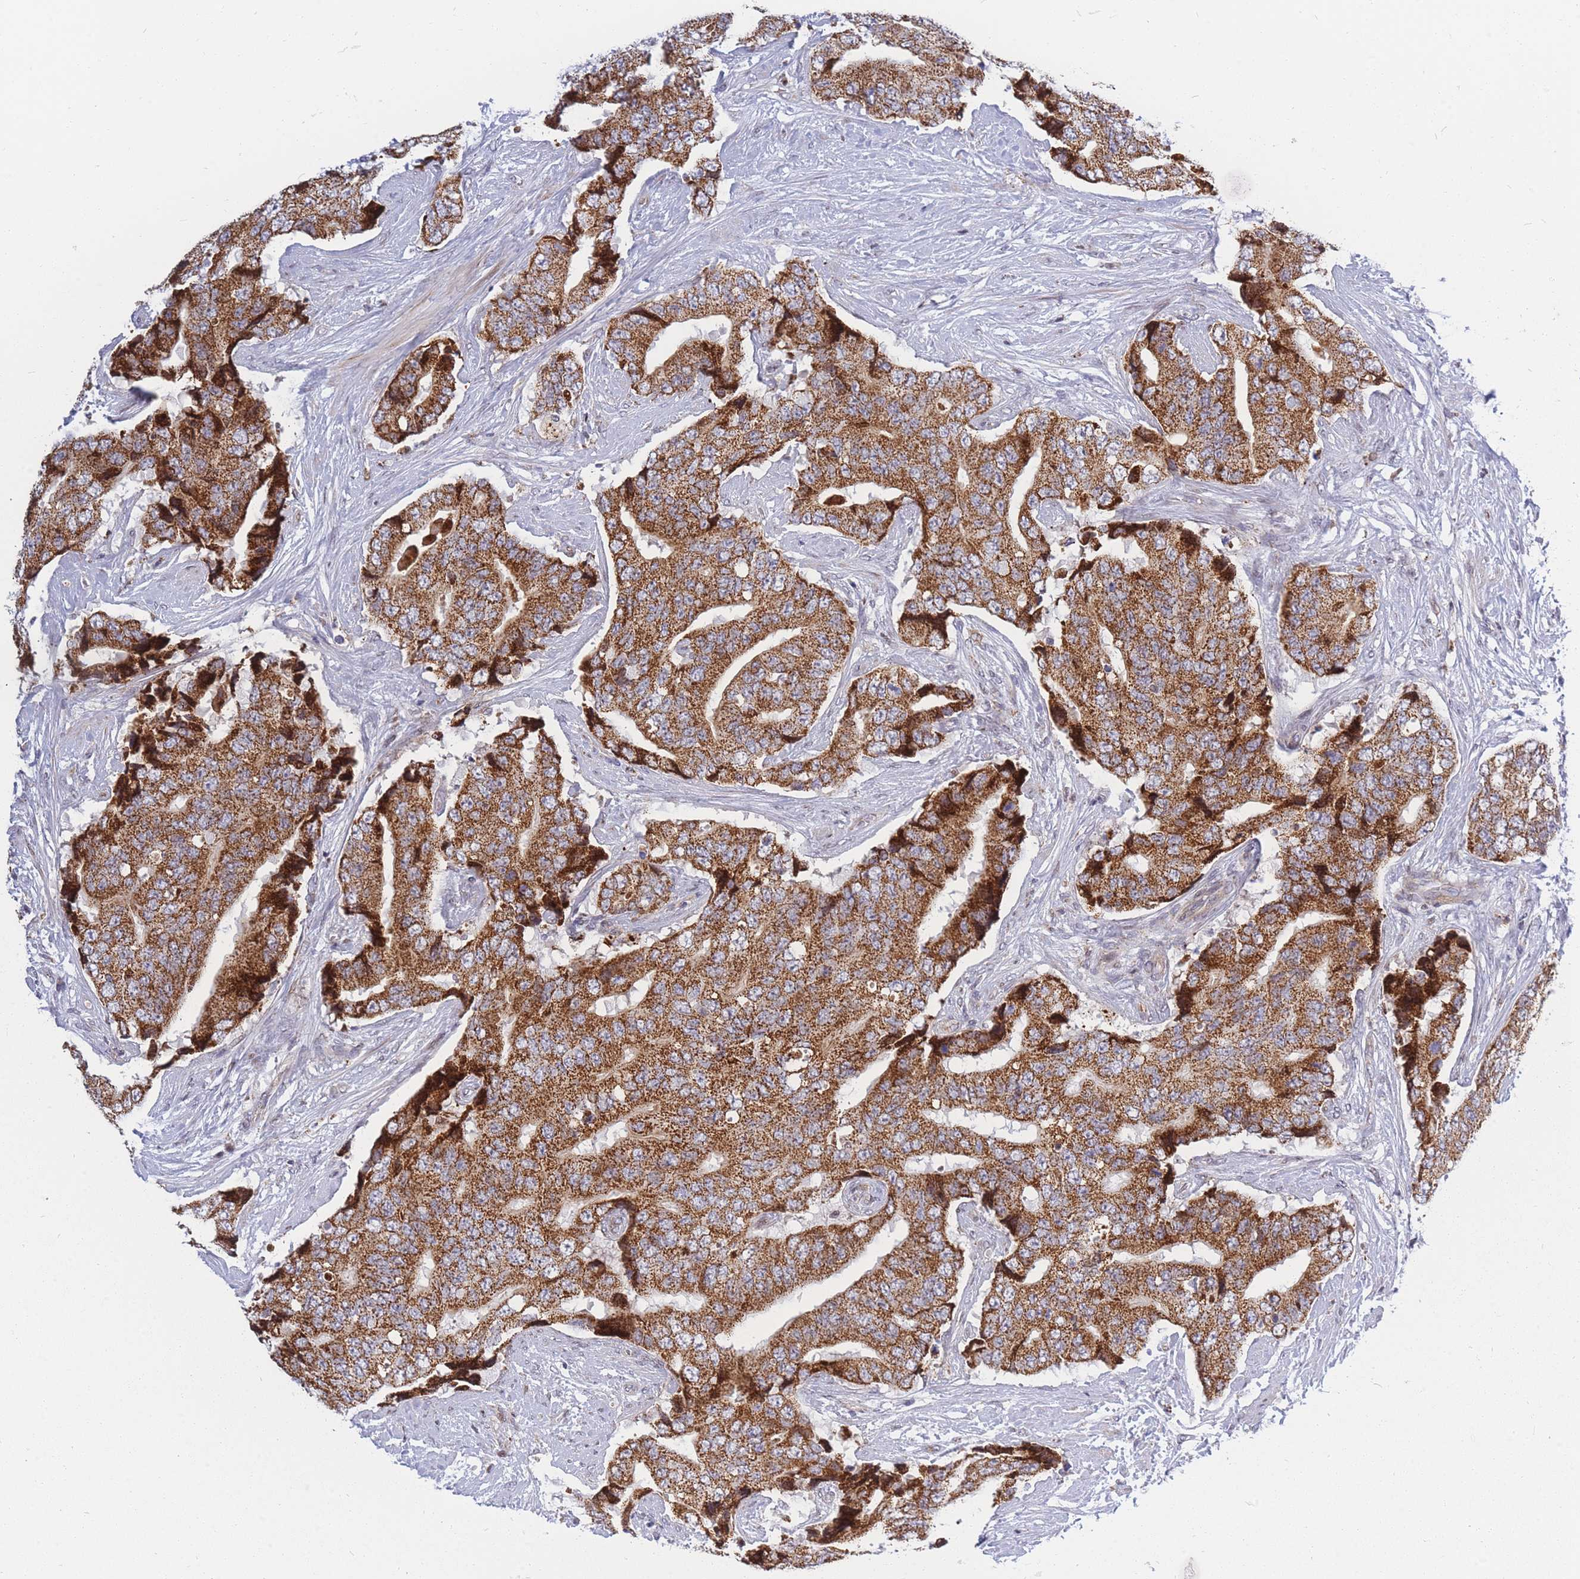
{"staining": {"intensity": "strong", "quantity": ">75%", "location": "cytoplasmic/membranous"}, "tissue": "prostate cancer", "cell_type": "Tumor cells", "image_type": "cancer", "snomed": [{"axis": "morphology", "description": "Adenocarcinoma, High grade"}, {"axis": "topography", "description": "Prostate"}], "caption": "Strong cytoplasmic/membranous positivity is seen in about >75% of tumor cells in prostate high-grade adenocarcinoma.", "gene": "MOB4", "patient": {"sex": "male", "age": 70}}